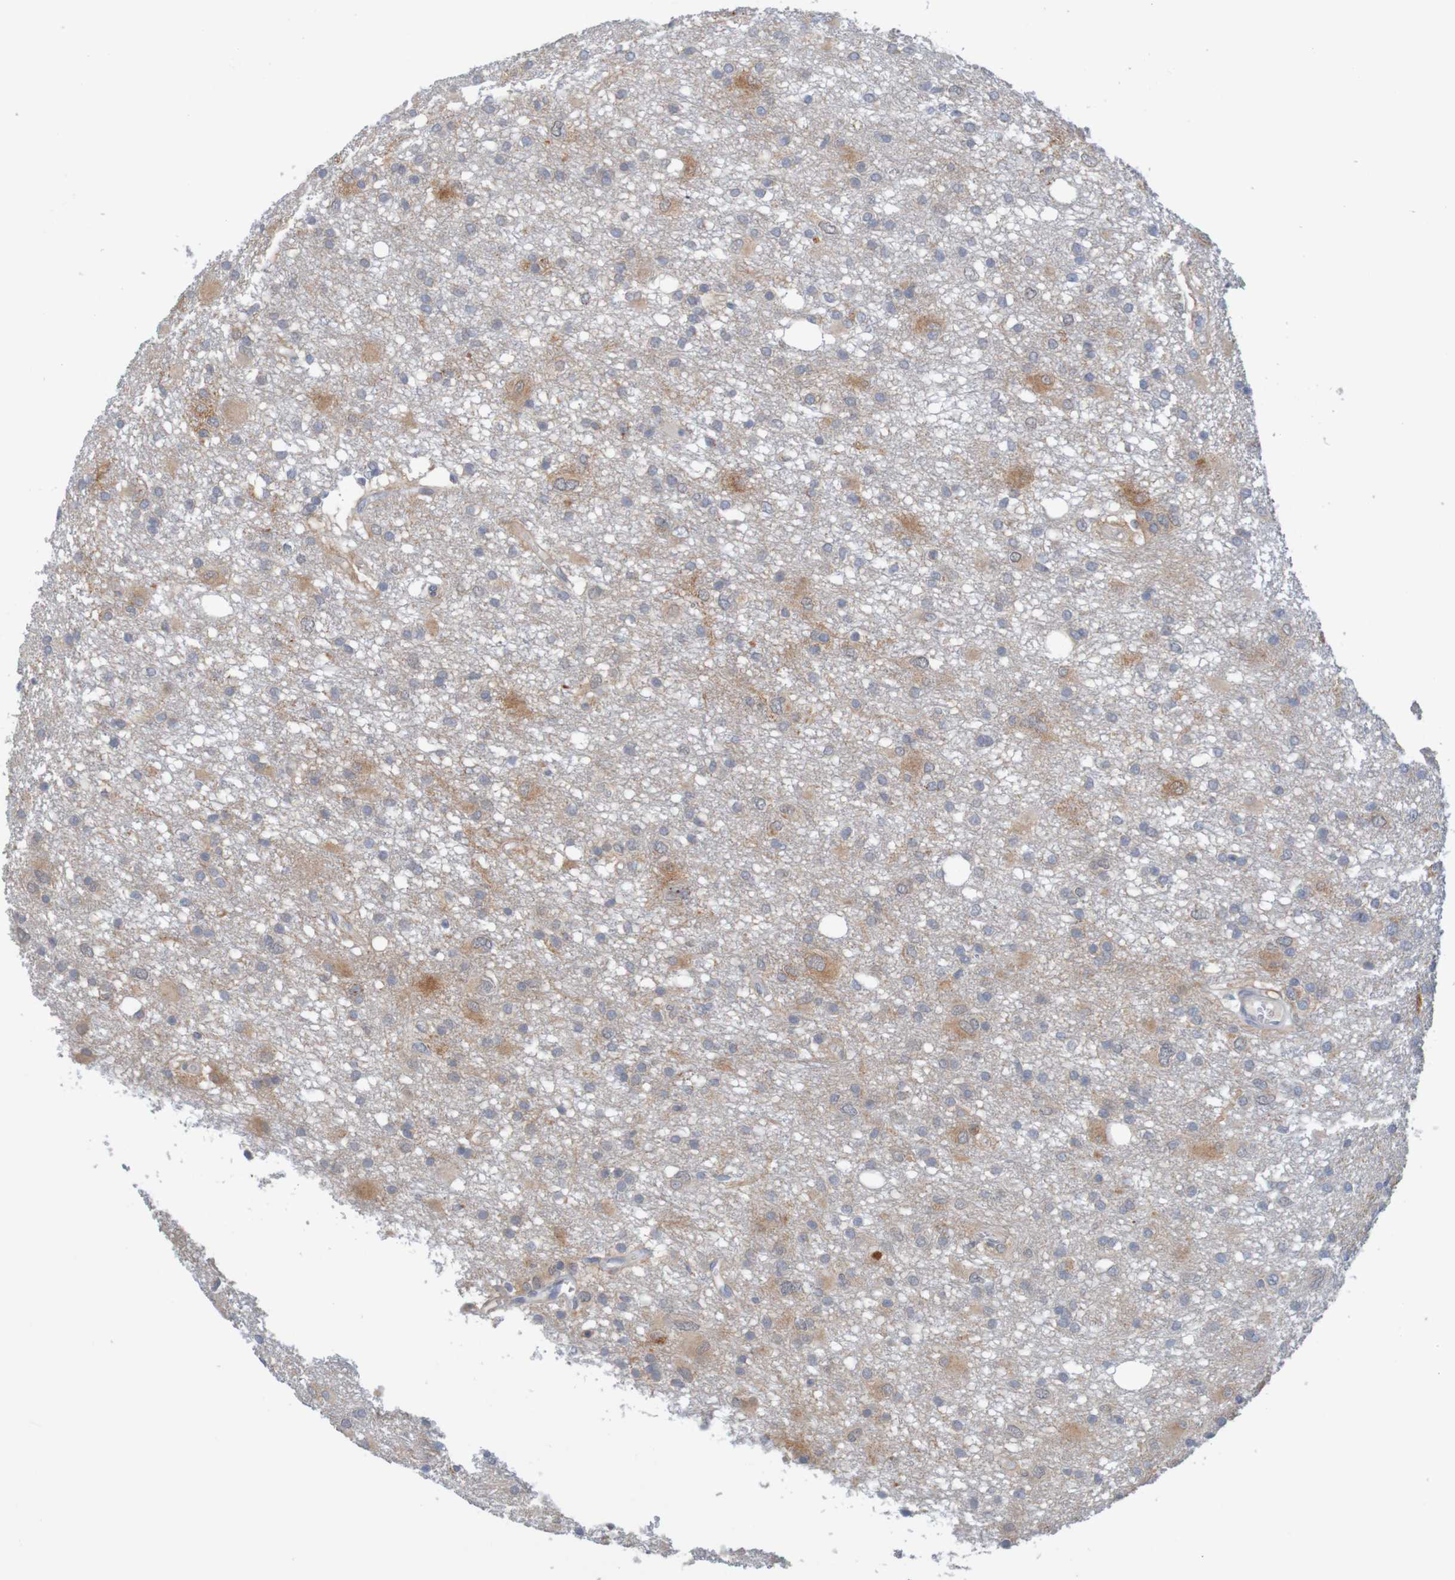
{"staining": {"intensity": "moderate", "quantity": "<25%", "location": "cytoplasmic/membranous"}, "tissue": "glioma", "cell_type": "Tumor cells", "image_type": "cancer", "snomed": [{"axis": "morphology", "description": "Glioma, malignant, High grade"}, {"axis": "topography", "description": "Brain"}], "caption": "Protein positivity by immunohistochemistry (IHC) exhibits moderate cytoplasmic/membranous positivity in approximately <25% of tumor cells in glioma.", "gene": "NAV2", "patient": {"sex": "female", "age": 59}}